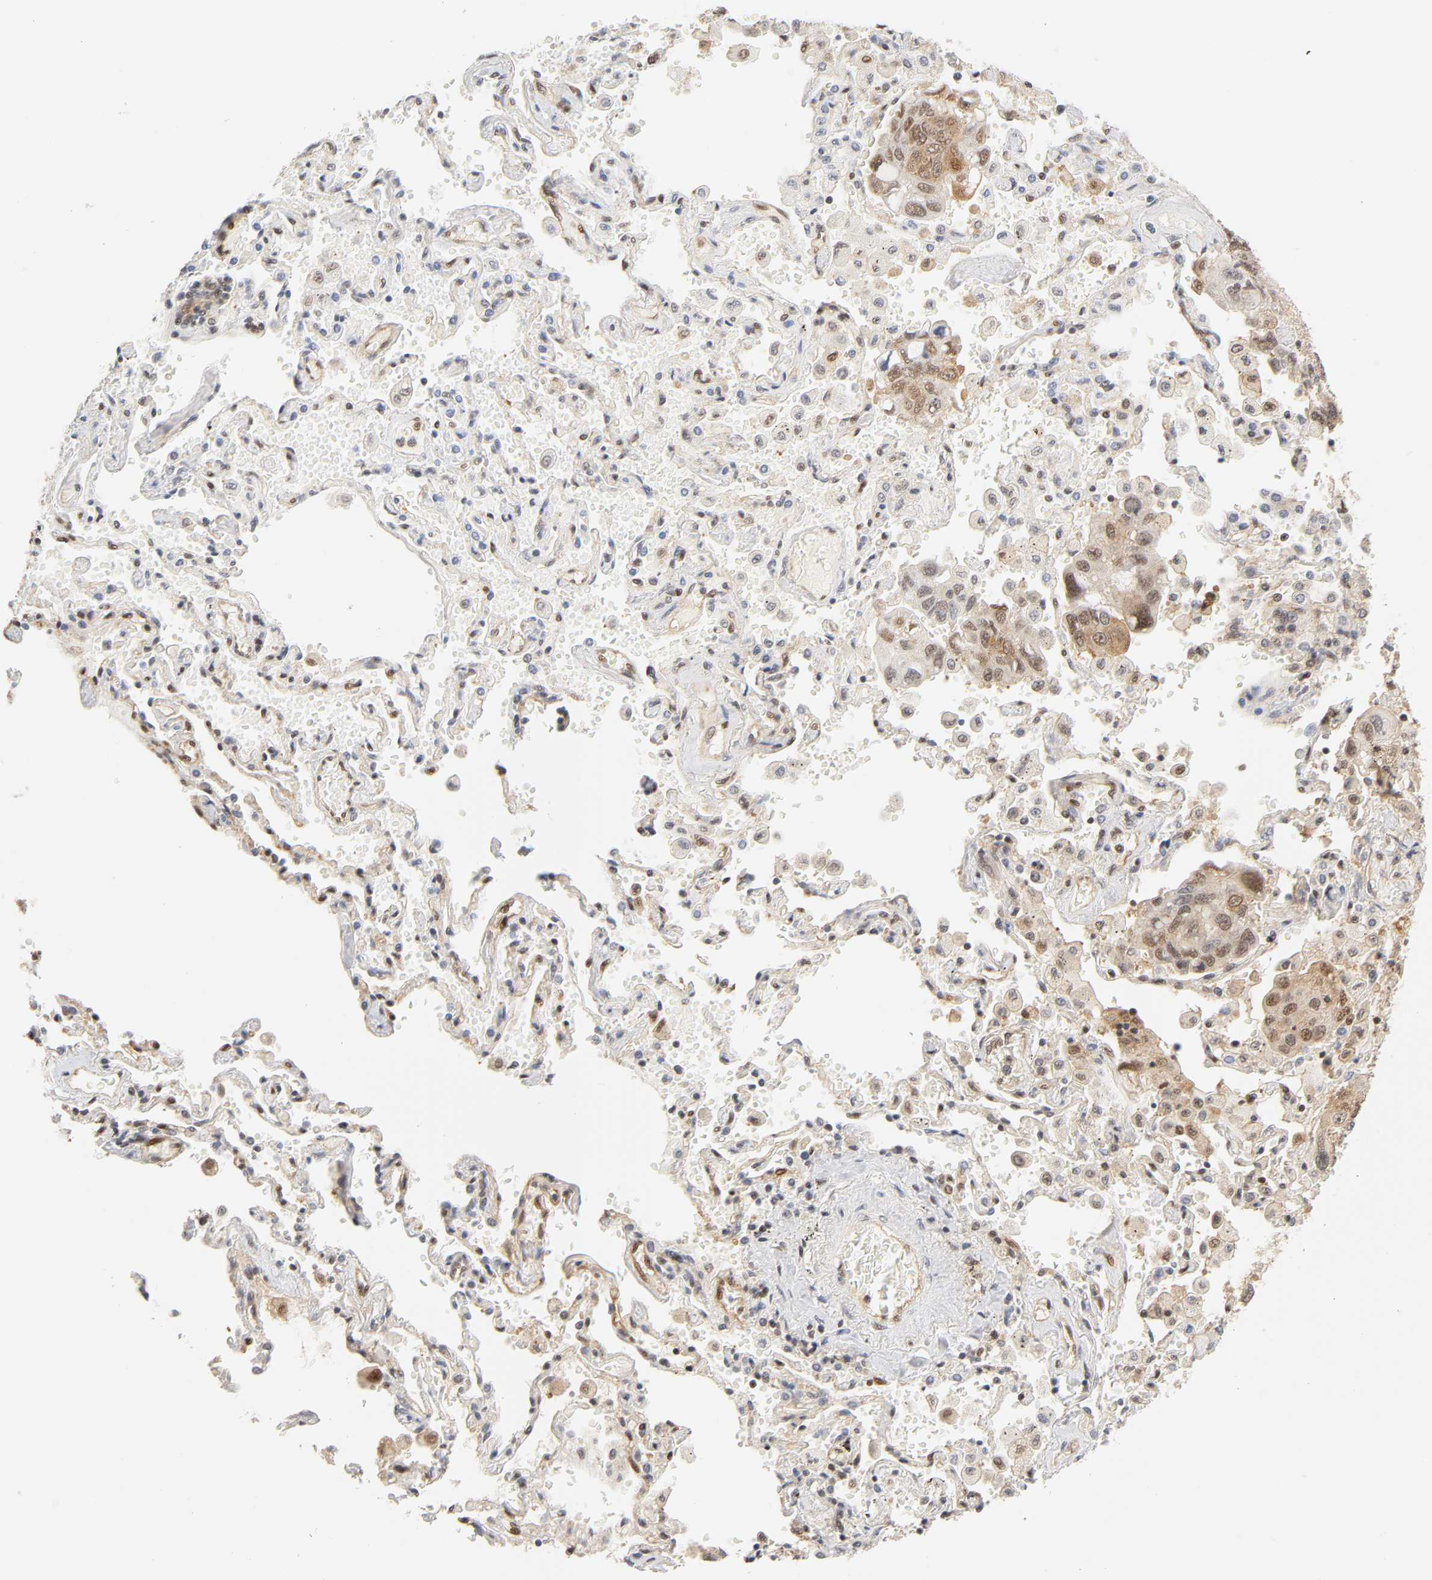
{"staining": {"intensity": "weak", "quantity": ">75%", "location": "cytoplasmic/membranous,nuclear"}, "tissue": "lung cancer", "cell_type": "Tumor cells", "image_type": "cancer", "snomed": [{"axis": "morphology", "description": "Adenocarcinoma, NOS"}, {"axis": "topography", "description": "Lung"}], "caption": "High-magnification brightfield microscopy of lung cancer stained with DAB (3,3'-diaminobenzidine) (brown) and counterstained with hematoxylin (blue). tumor cells exhibit weak cytoplasmic/membranous and nuclear staining is seen in approximately>75% of cells. The staining was performed using DAB, with brown indicating positive protein expression. Nuclei are stained blue with hematoxylin.", "gene": "CDC37", "patient": {"sex": "male", "age": 64}}